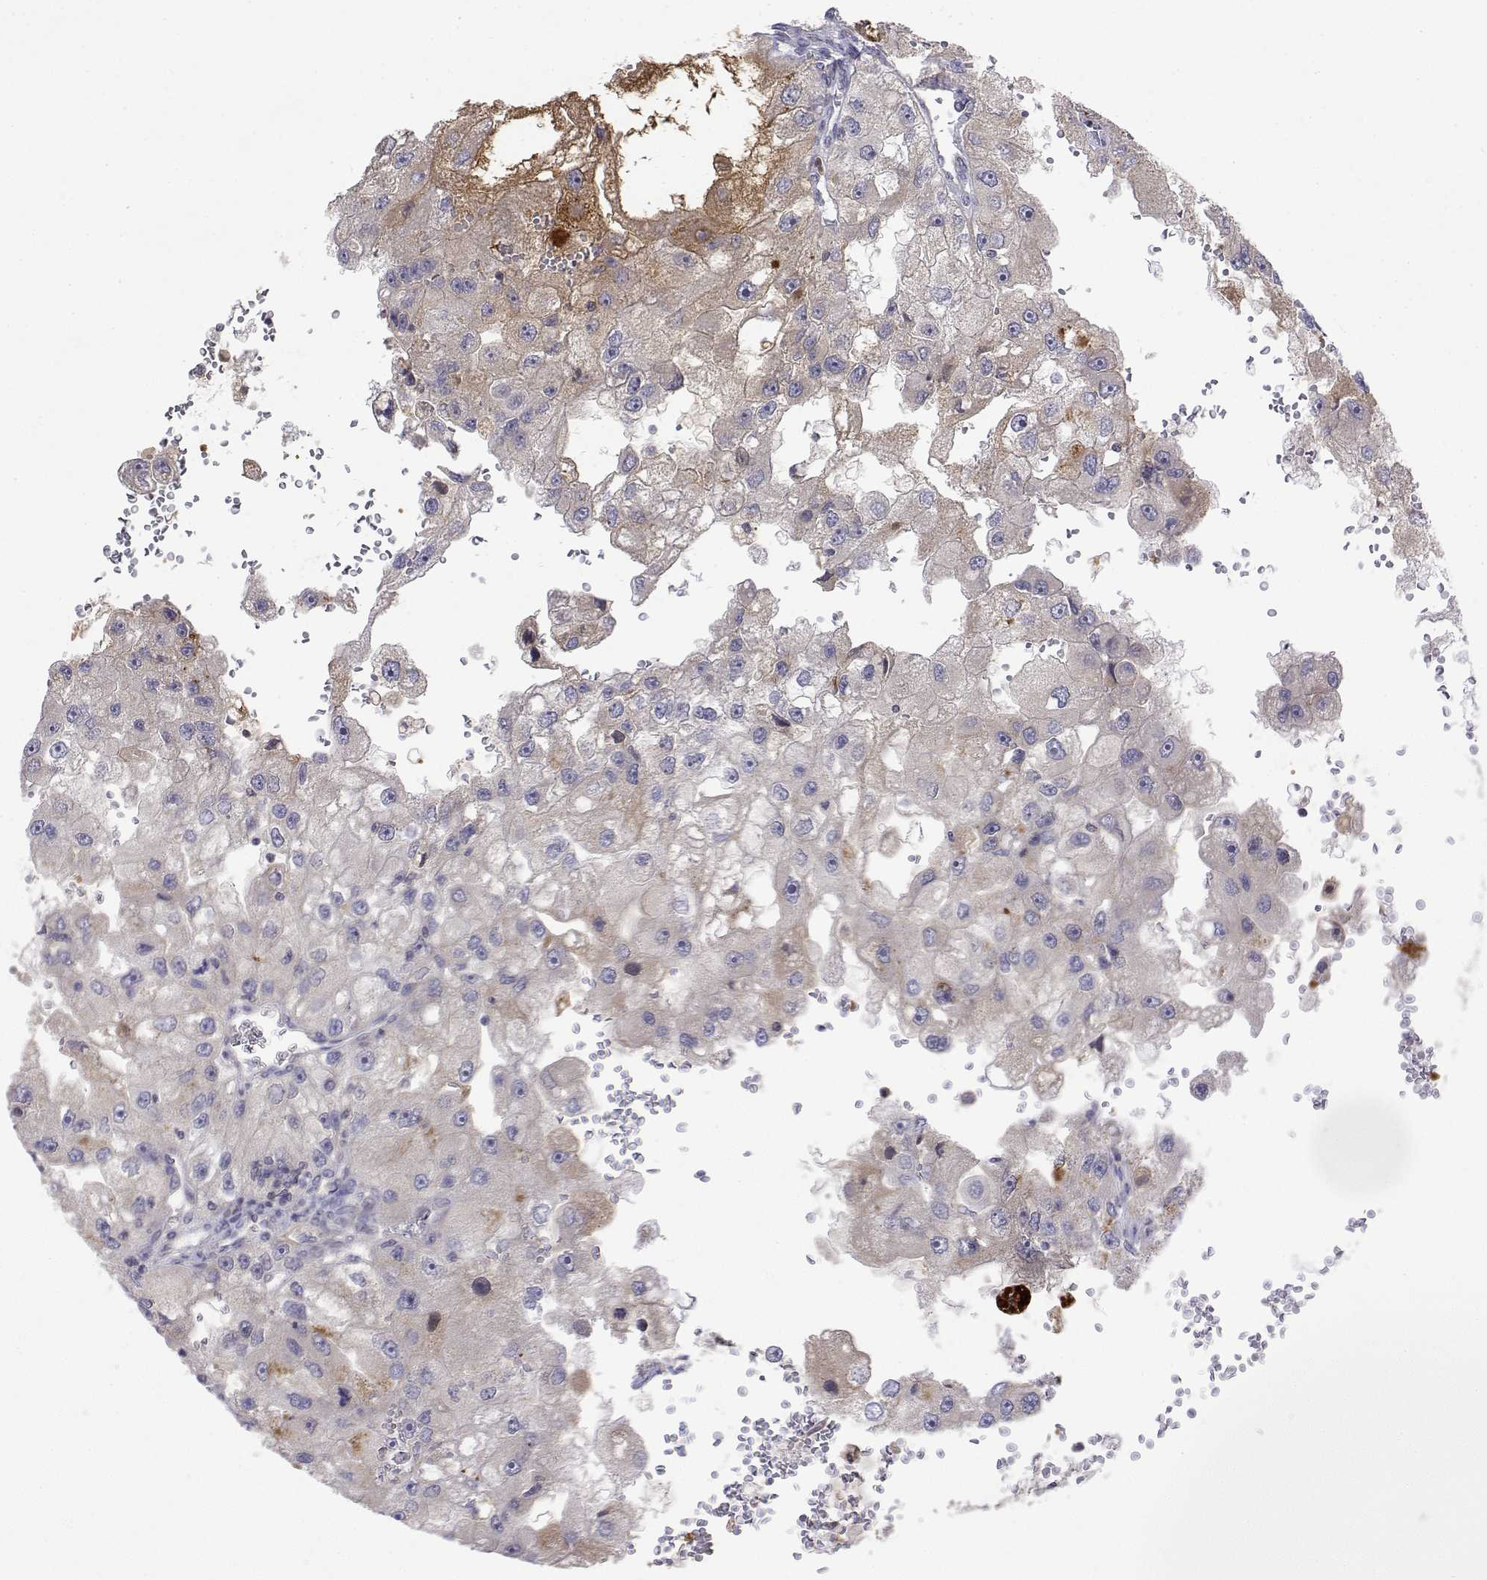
{"staining": {"intensity": "negative", "quantity": "none", "location": "none"}, "tissue": "renal cancer", "cell_type": "Tumor cells", "image_type": "cancer", "snomed": [{"axis": "morphology", "description": "Adenocarcinoma, NOS"}, {"axis": "topography", "description": "Kidney"}], "caption": "High magnification brightfield microscopy of renal cancer stained with DAB (3,3'-diaminobenzidine) (brown) and counterstained with hematoxylin (blue): tumor cells show no significant positivity.", "gene": "IGFBP4", "patient": {"sex": "male", "age": 63}}